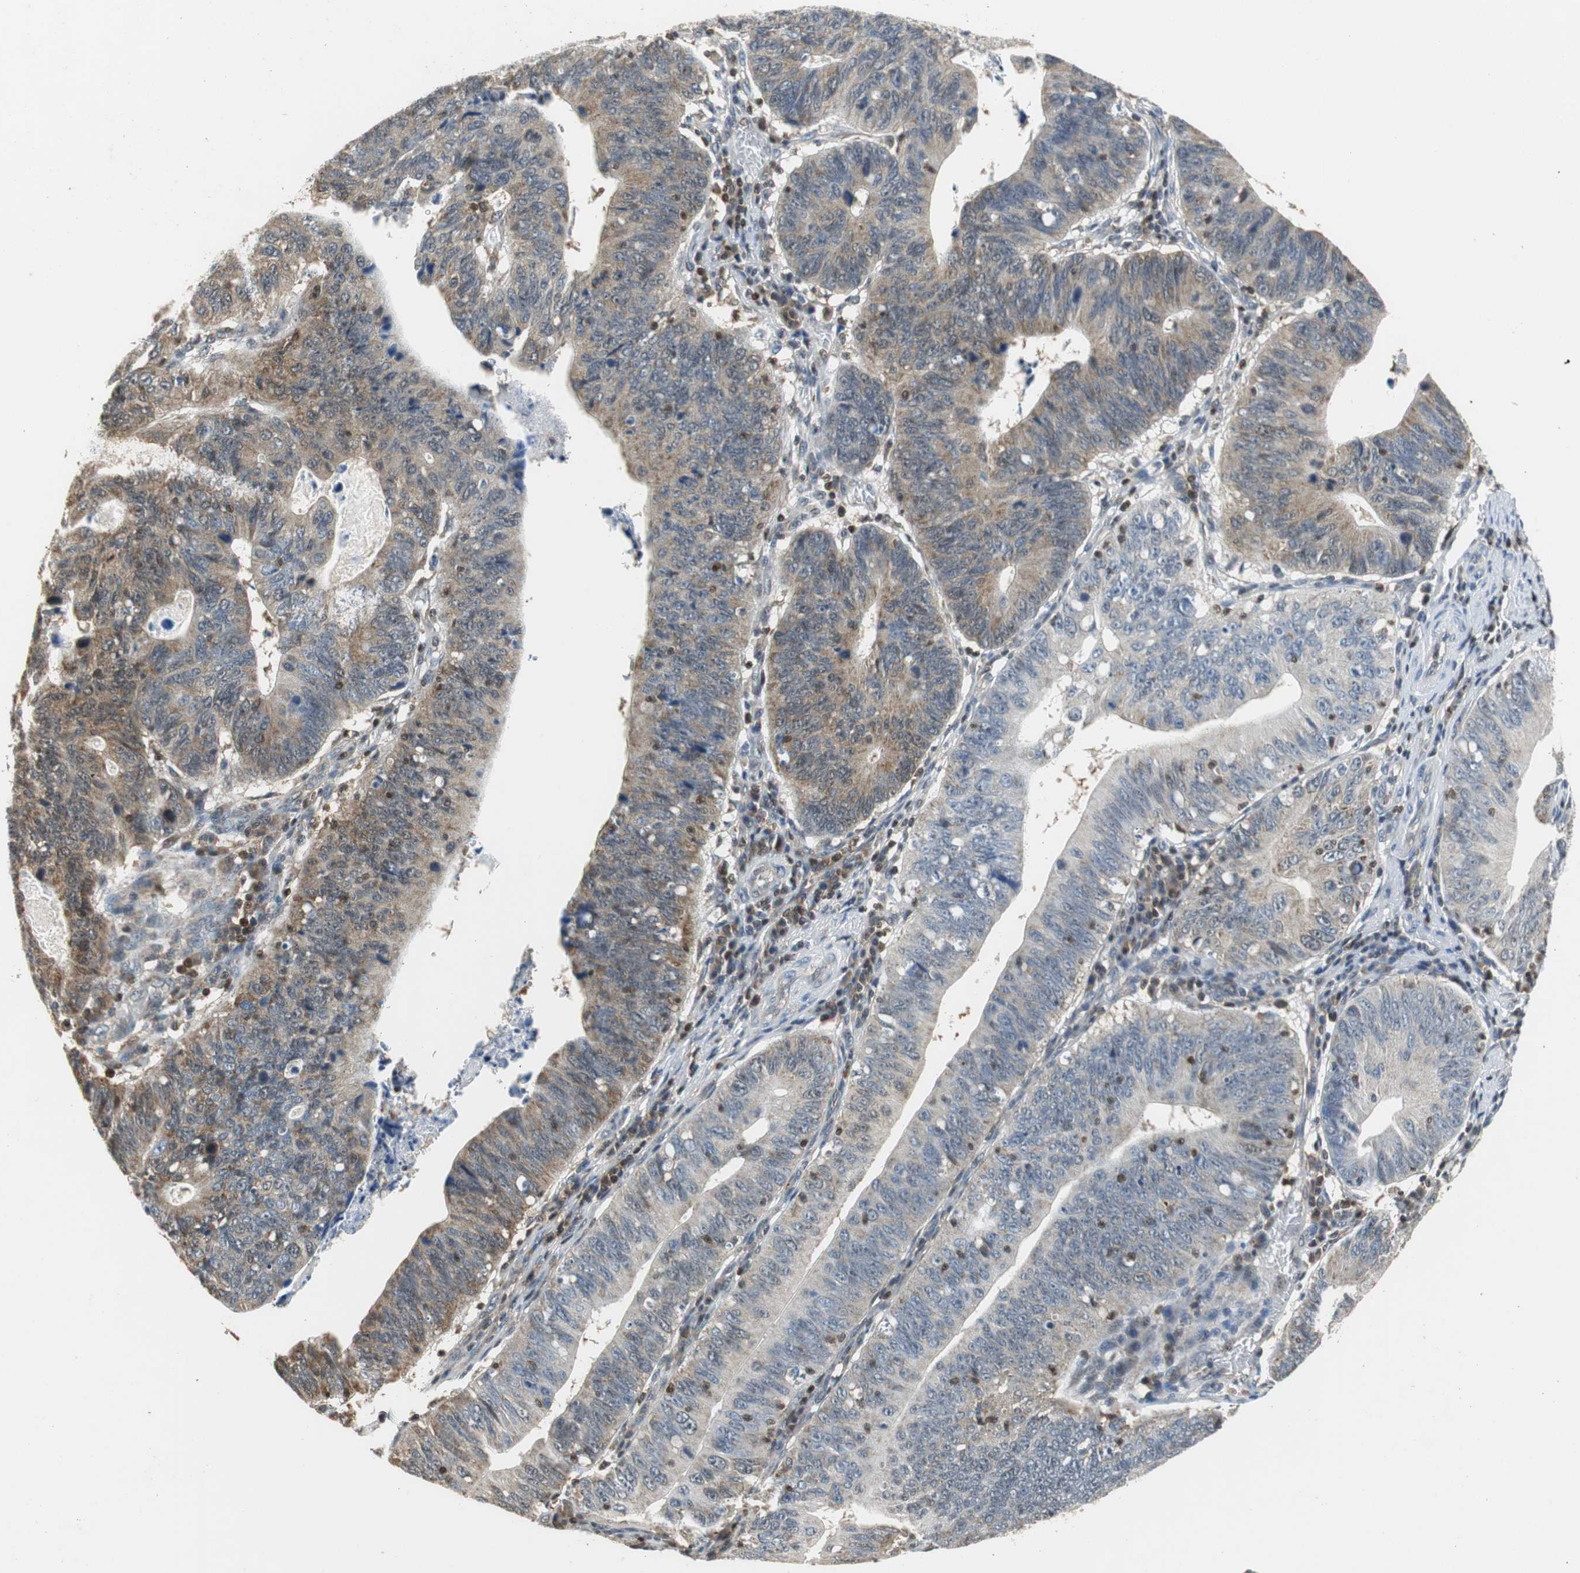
{"staining": {"intensity": "moderate", "quantity": "25%-75%", "location": "cytoplasmic/membranous"}, "tissue": "stomach cancer", "cell_type": "Tumor cells", "image_type": "cancer", "snomed": [{"axis": "morphology", "description": "Adenocarcinoma, NOS"}, {"axis": "topography", "description": "Stomach"}], "caption": "Protein staining by IHC shows moderate cytoplasmic/membranous positivity in about 25%-75% of tumor cells in adenocarcinoma (stomach).", "gene": "GSDMD", "patient": {"sex": "male", "age": 59}}